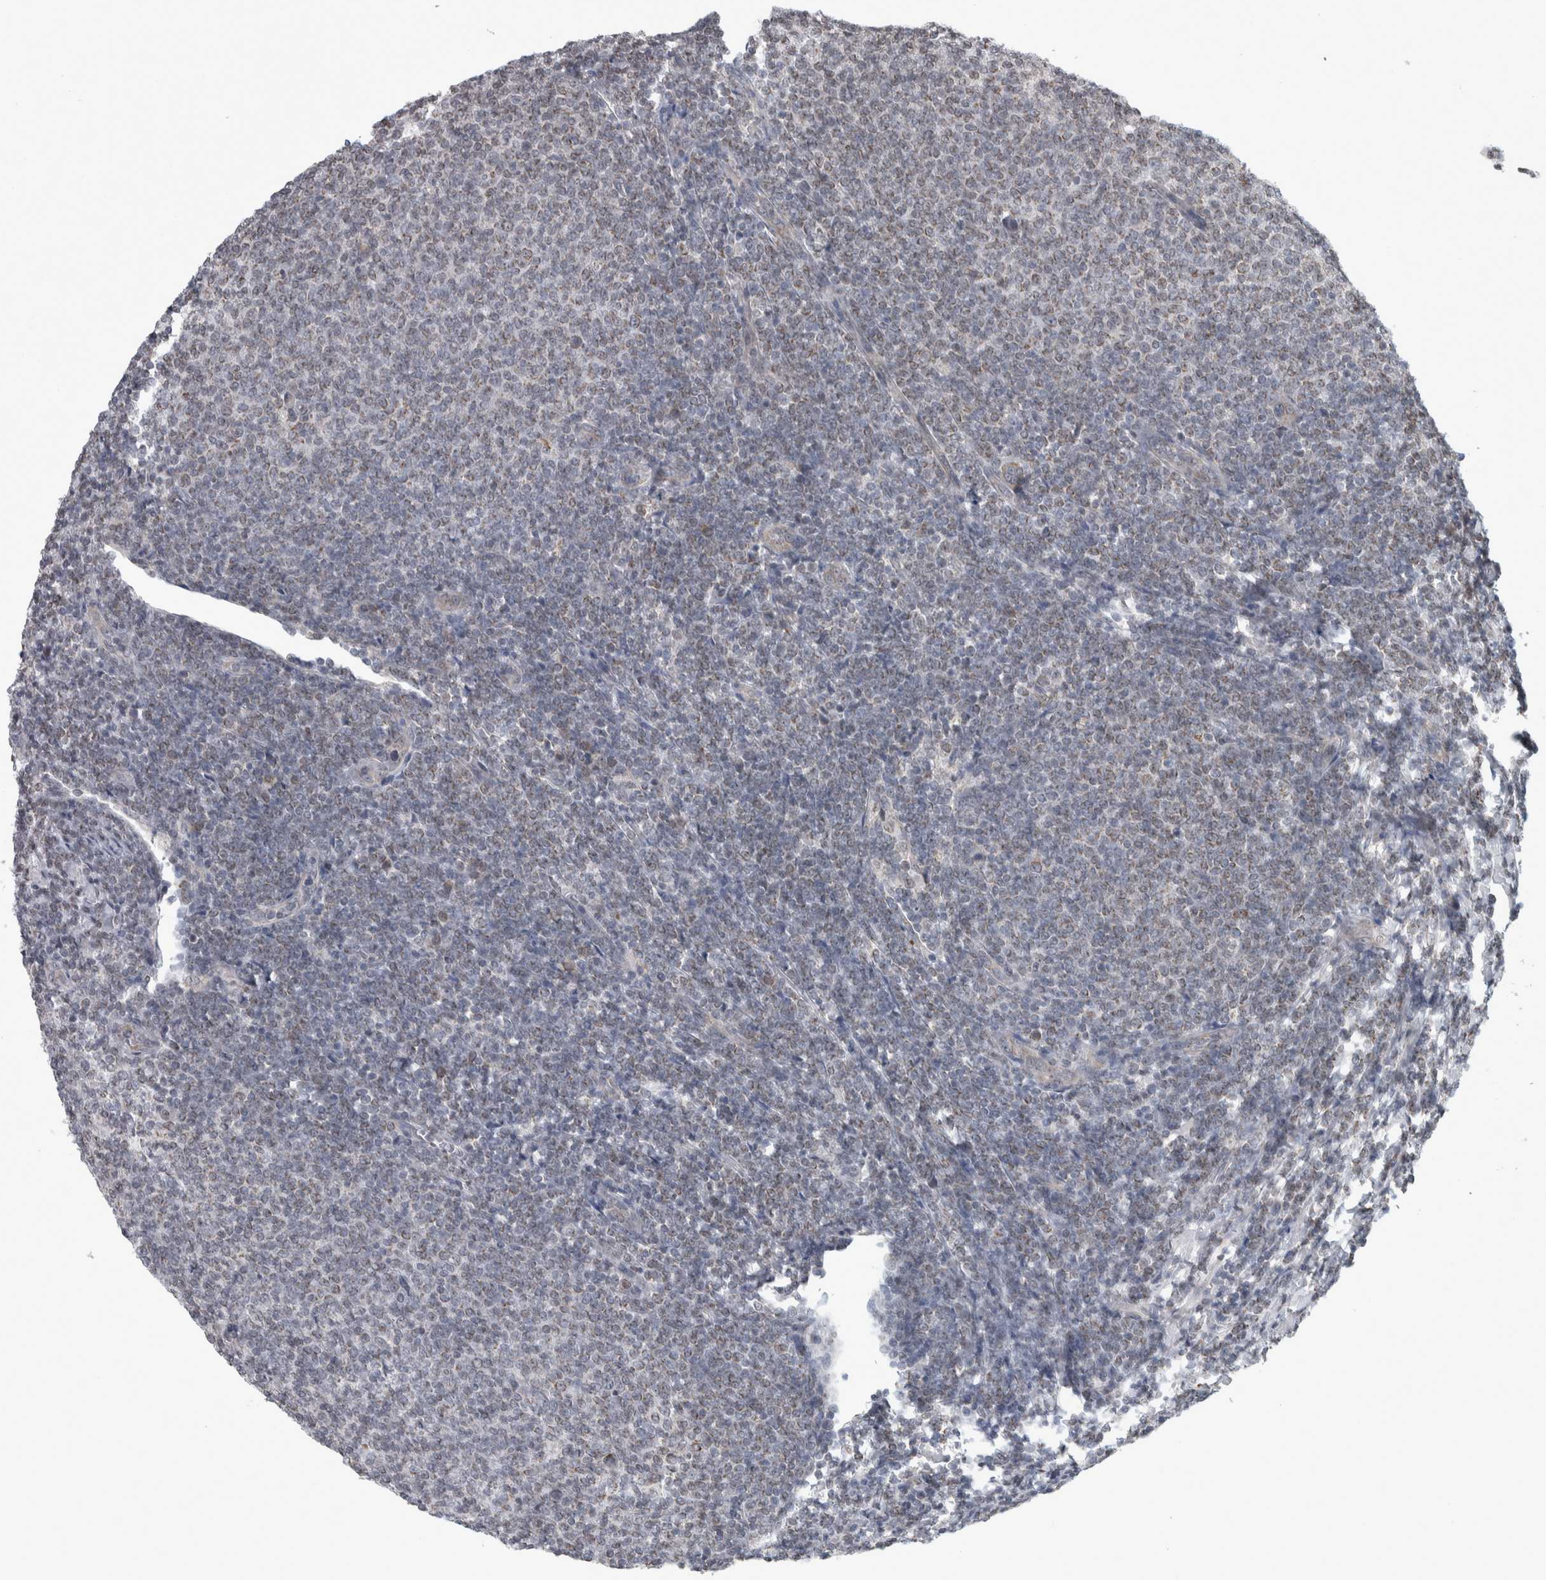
{"staining": {"intensity": "weak", "quantity": "25%-75%", "location": "cytoplasmic/membranous"}, "tissue": "lymphoma", "cell_type": "Tumor cells", "image_type": "cancer", "snomed": [{"axis": "morphology", "description": "Malignant lymphoma, non-Hodgkin's type, Low grade"}, {"axis": "topography", "description": "Lymph node"}], "caption": "Human low-grade malignant lymphoma, non-Hodgkin's type stained with a protein marker reveals weak staining in tumor cells.", "gene": "CWC27", "patient": {"sex": "male", "age": 66}}